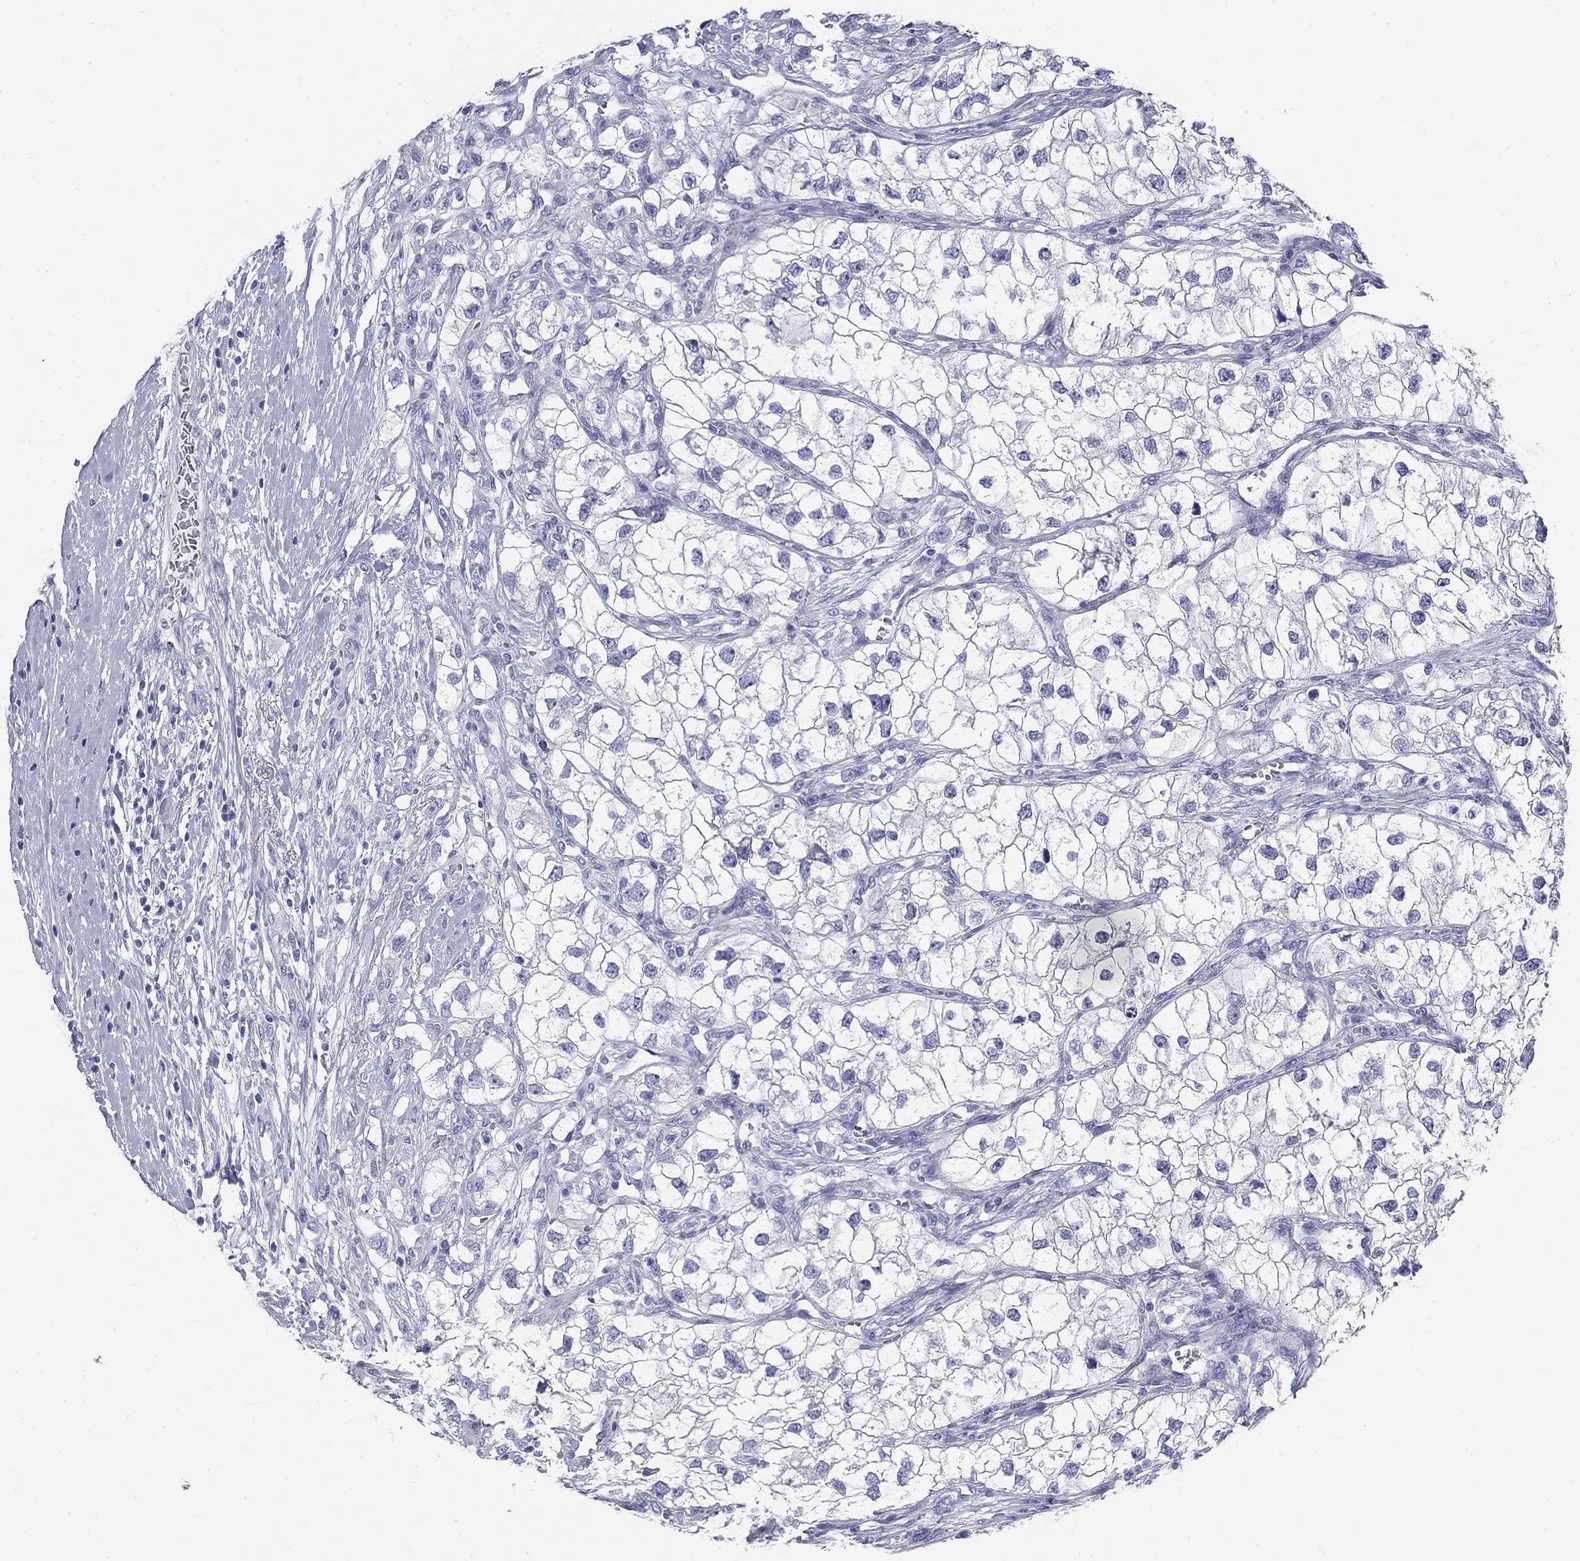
{"staining": {"intensity": "negative", "quantity": "none", "location": "none"}, "tissue": "renal cancer", "cell_type": "Tumor cells", "image_type": "cancer", "snomed": [{"axis": "morphology", "description": "Adenocarcinoma, NOS"}, {"axis": "topography", "description": "Kidney"}], "caption": "IHC of renal adenocarcinoma demonstrates no expression in tumor cells. The staining is performed using DAB brown chromogen with nuclei counter-stained in using hematoxylin.", "gene": "GALNTL5", "patient": {"sex": "male", "age": 59}}